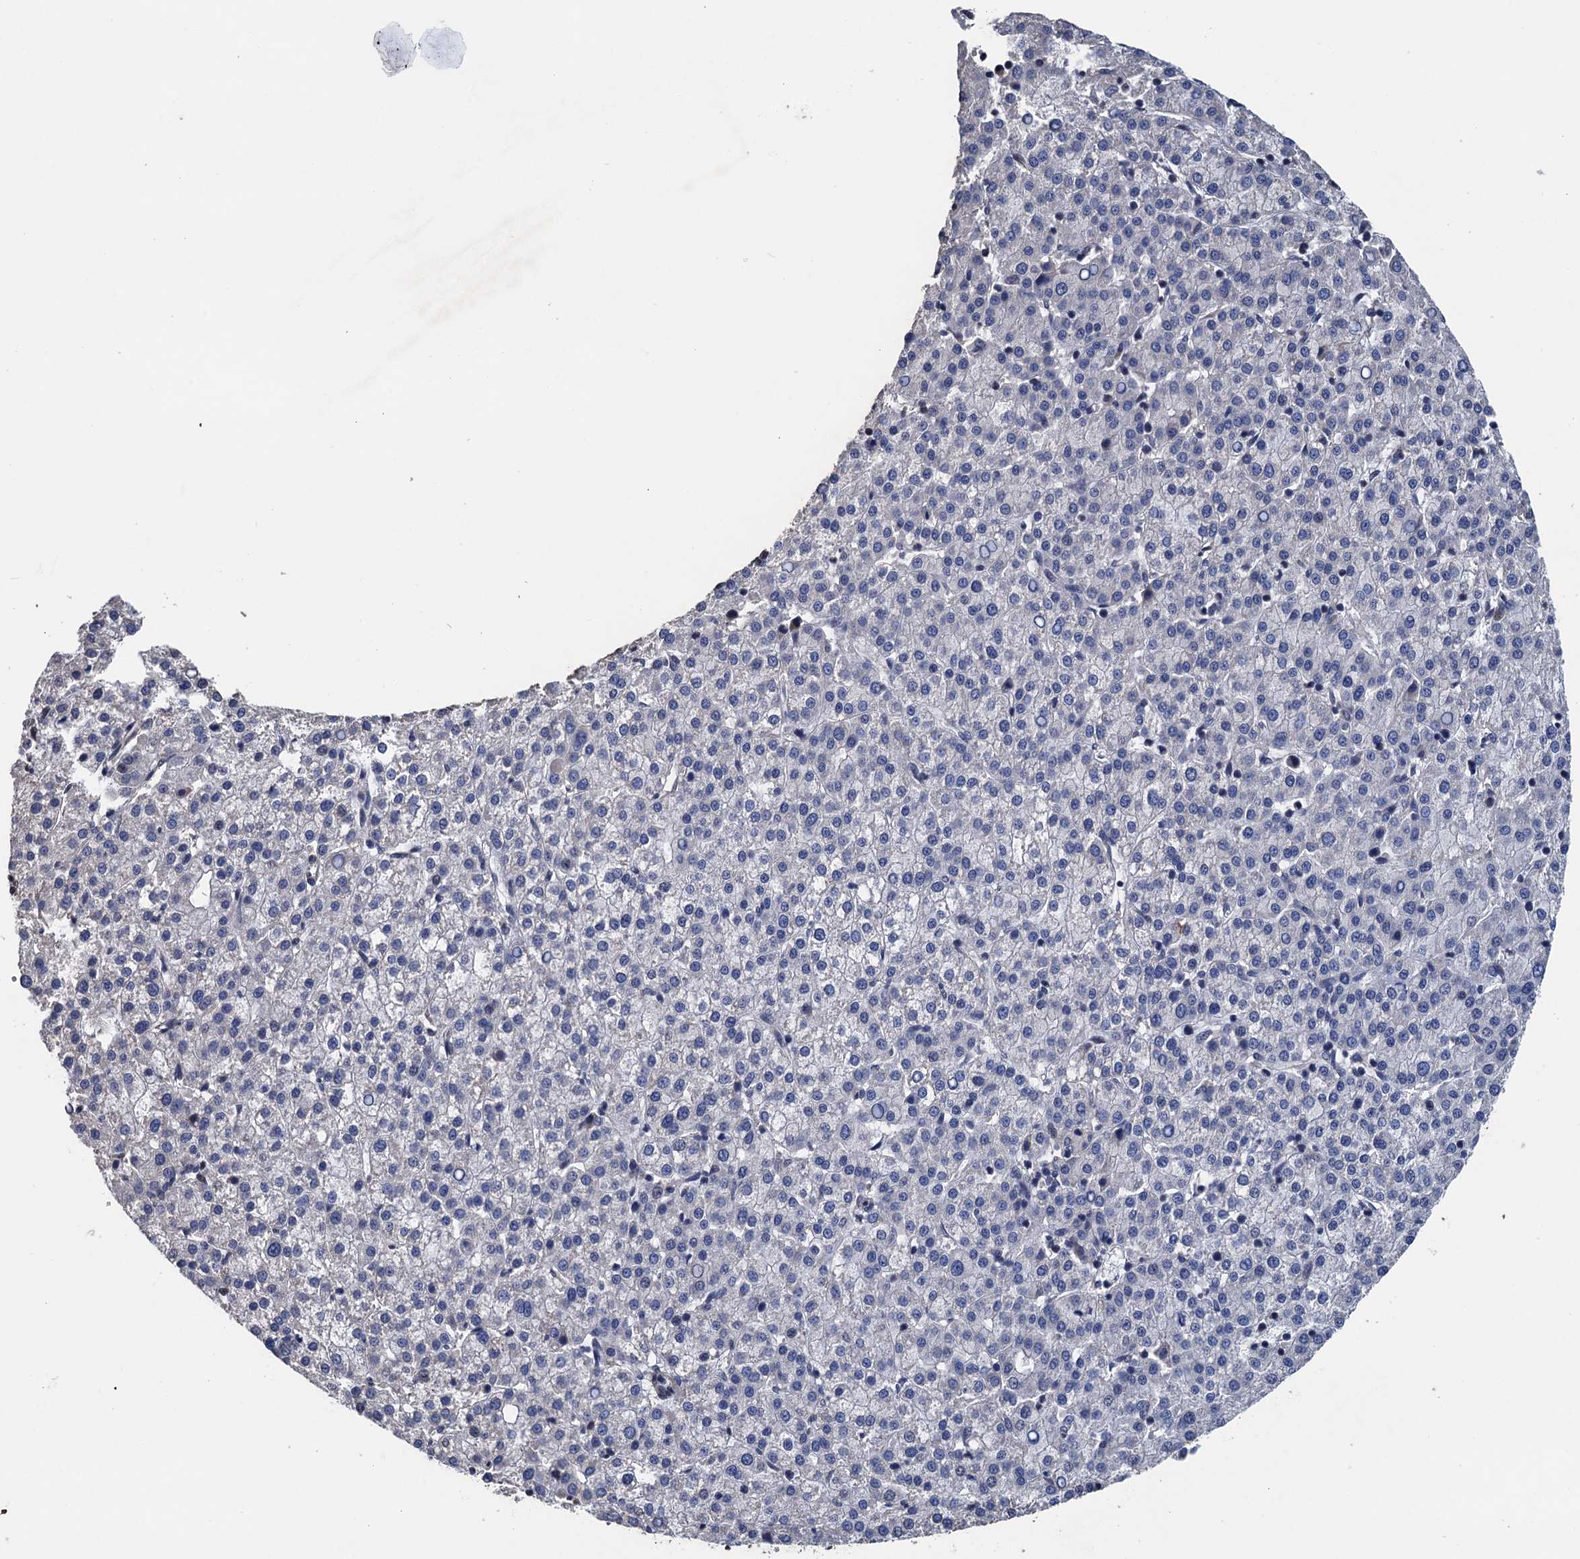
{"staining": {"intensity": "negative", "quantity": "none", "location": "none"}, "tissue": "liver cancer", "cell_type": "Tumor cells", "image_type": "cancer", "snomed": [{"axis": "morphology", "description": "Carcinoma, Hepatocellular, NOS"}, {"axis": "topography", "description": "Liver"}], "caption": "Liver hepatocellular carcinoma was stained to show a protein in brown. There is no significant positivity in tumor cells. (DAB immunohistochemistry (IHC) visualized using brightfield microscopy, high magnification).", "gene": "ART5", "patient": {"sex": "female", "age": 58}}